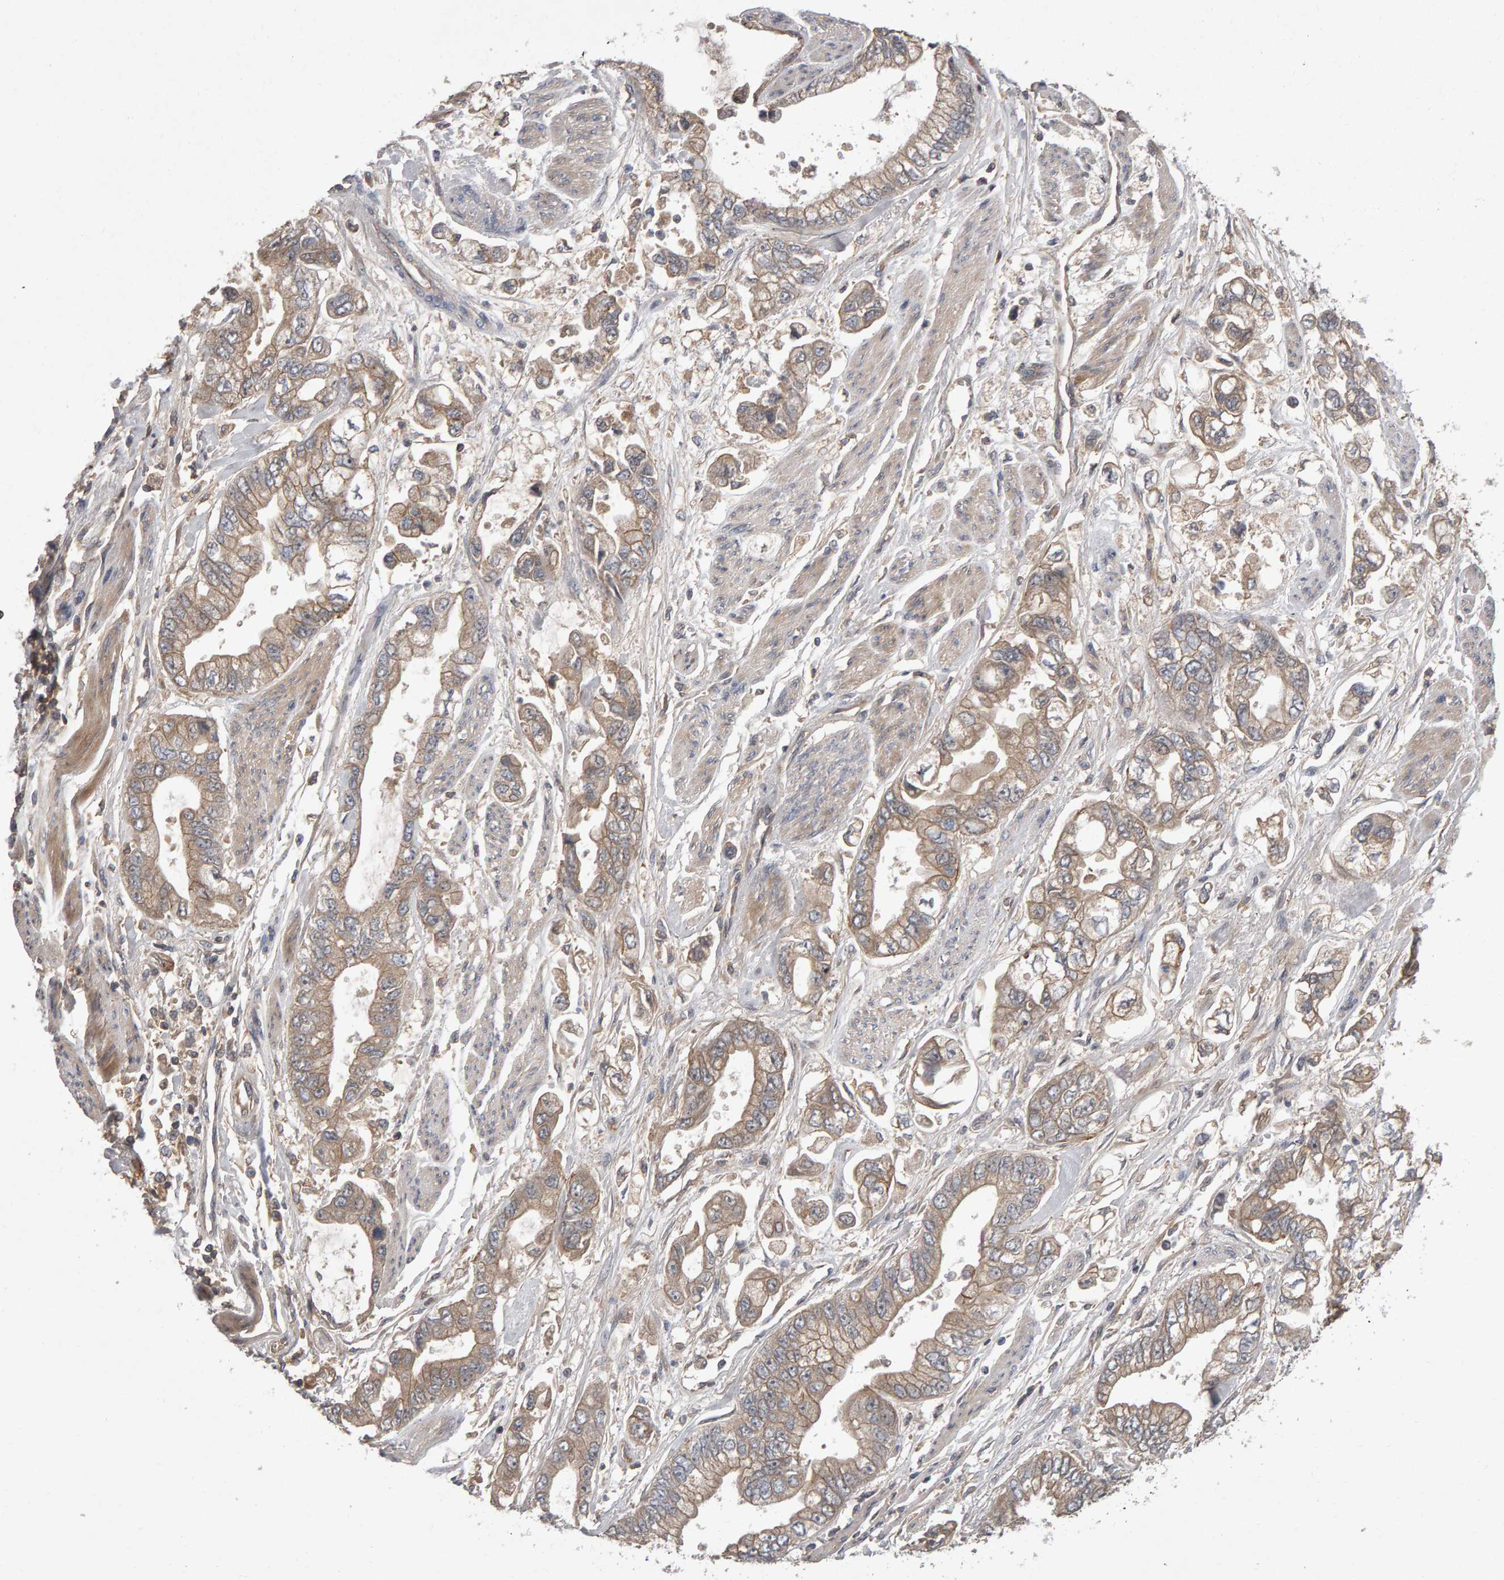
{"staining": {"intensity": "moderate", "quantity": ">75%", "location": "cytoplasmic/membranous"}, "tissue": "stomach cancer", "cell_type": "Tumor cells", "image_type": "cancer", "snomed": [{"axis": "morphology", "description": "Normal tissue, NOS"}, {"axis": "morphology", "description": "Adenocarcinoma, NOS"}, {"axis": "topography", "description": "Stomach"}], "caption": "Immunohistochemical staining of human adenocarcinoma (stomach) exhibits moderate cytoplasmic/membranous protein positivity in approximately >75% of tumor cells.", "gene": "PGS1", "patient": {"sex": "male", "age": 62}}